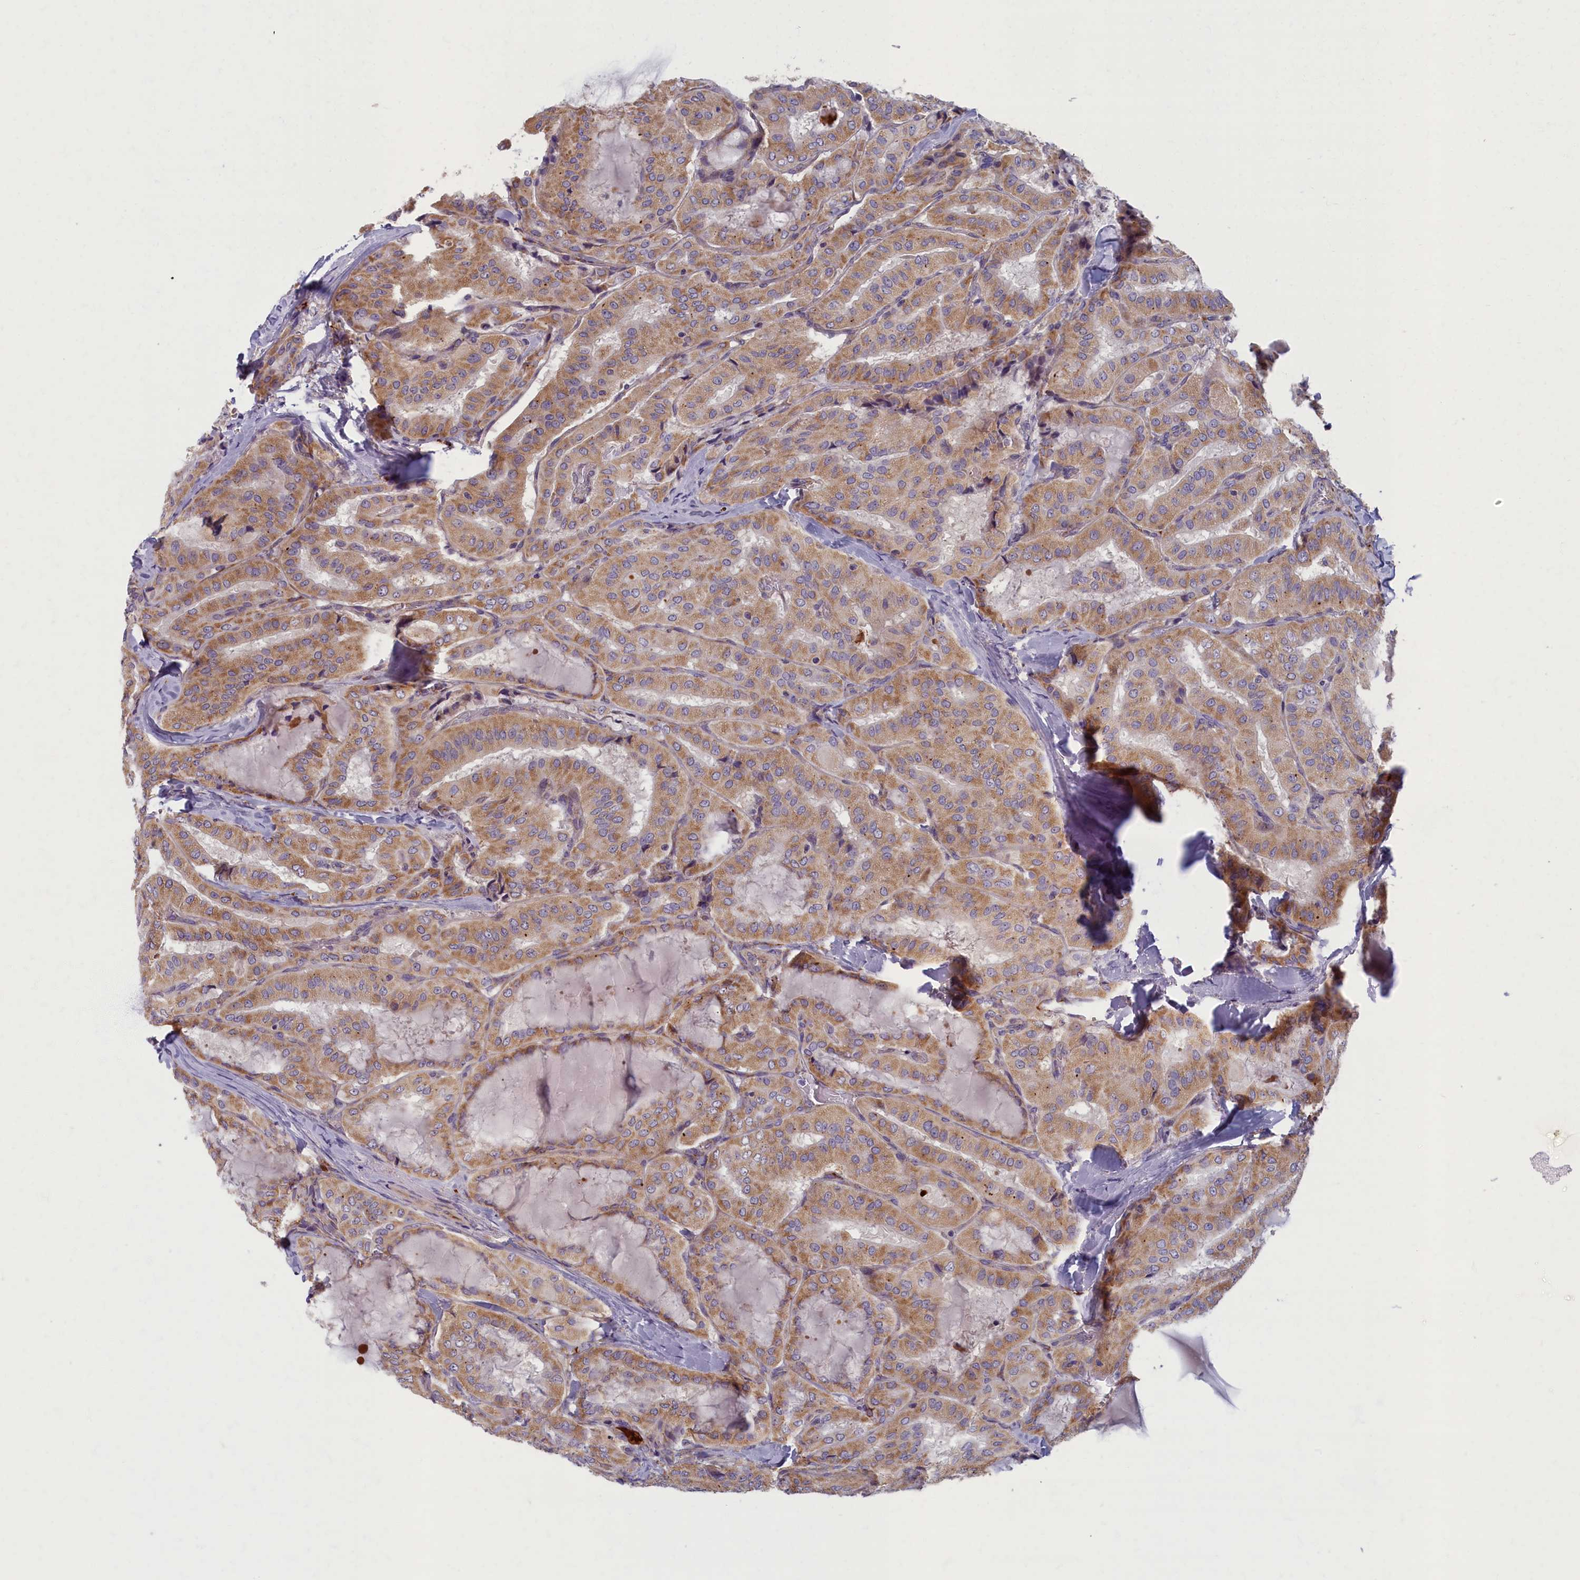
{"staining": {"intensity": "moderate", "quantity": ">75%", "location": "cytoplasmic/membranous"}, "tissue": "thyroid cancer", "cell_type": "Tumor cells", "image_type": "cancer", "snomed": [{"axis": "morphology", "description": "Normal tissue, NOS"}, {"axis": "morphology", "description": "Papillary adenocarcinoma, NOS"}, {"axis": "topography", "description": "Thyroid gland"}], "caption": "The immunohistochemical stain labels moderate cytoplasmic/membranous positivity in tumor cells of papillary adenocarcinoma (thyroid) tissue. Nuclei are stained in blue.", "gene": "MRPS25", "patient": {"sex": "female", "age": 59}}